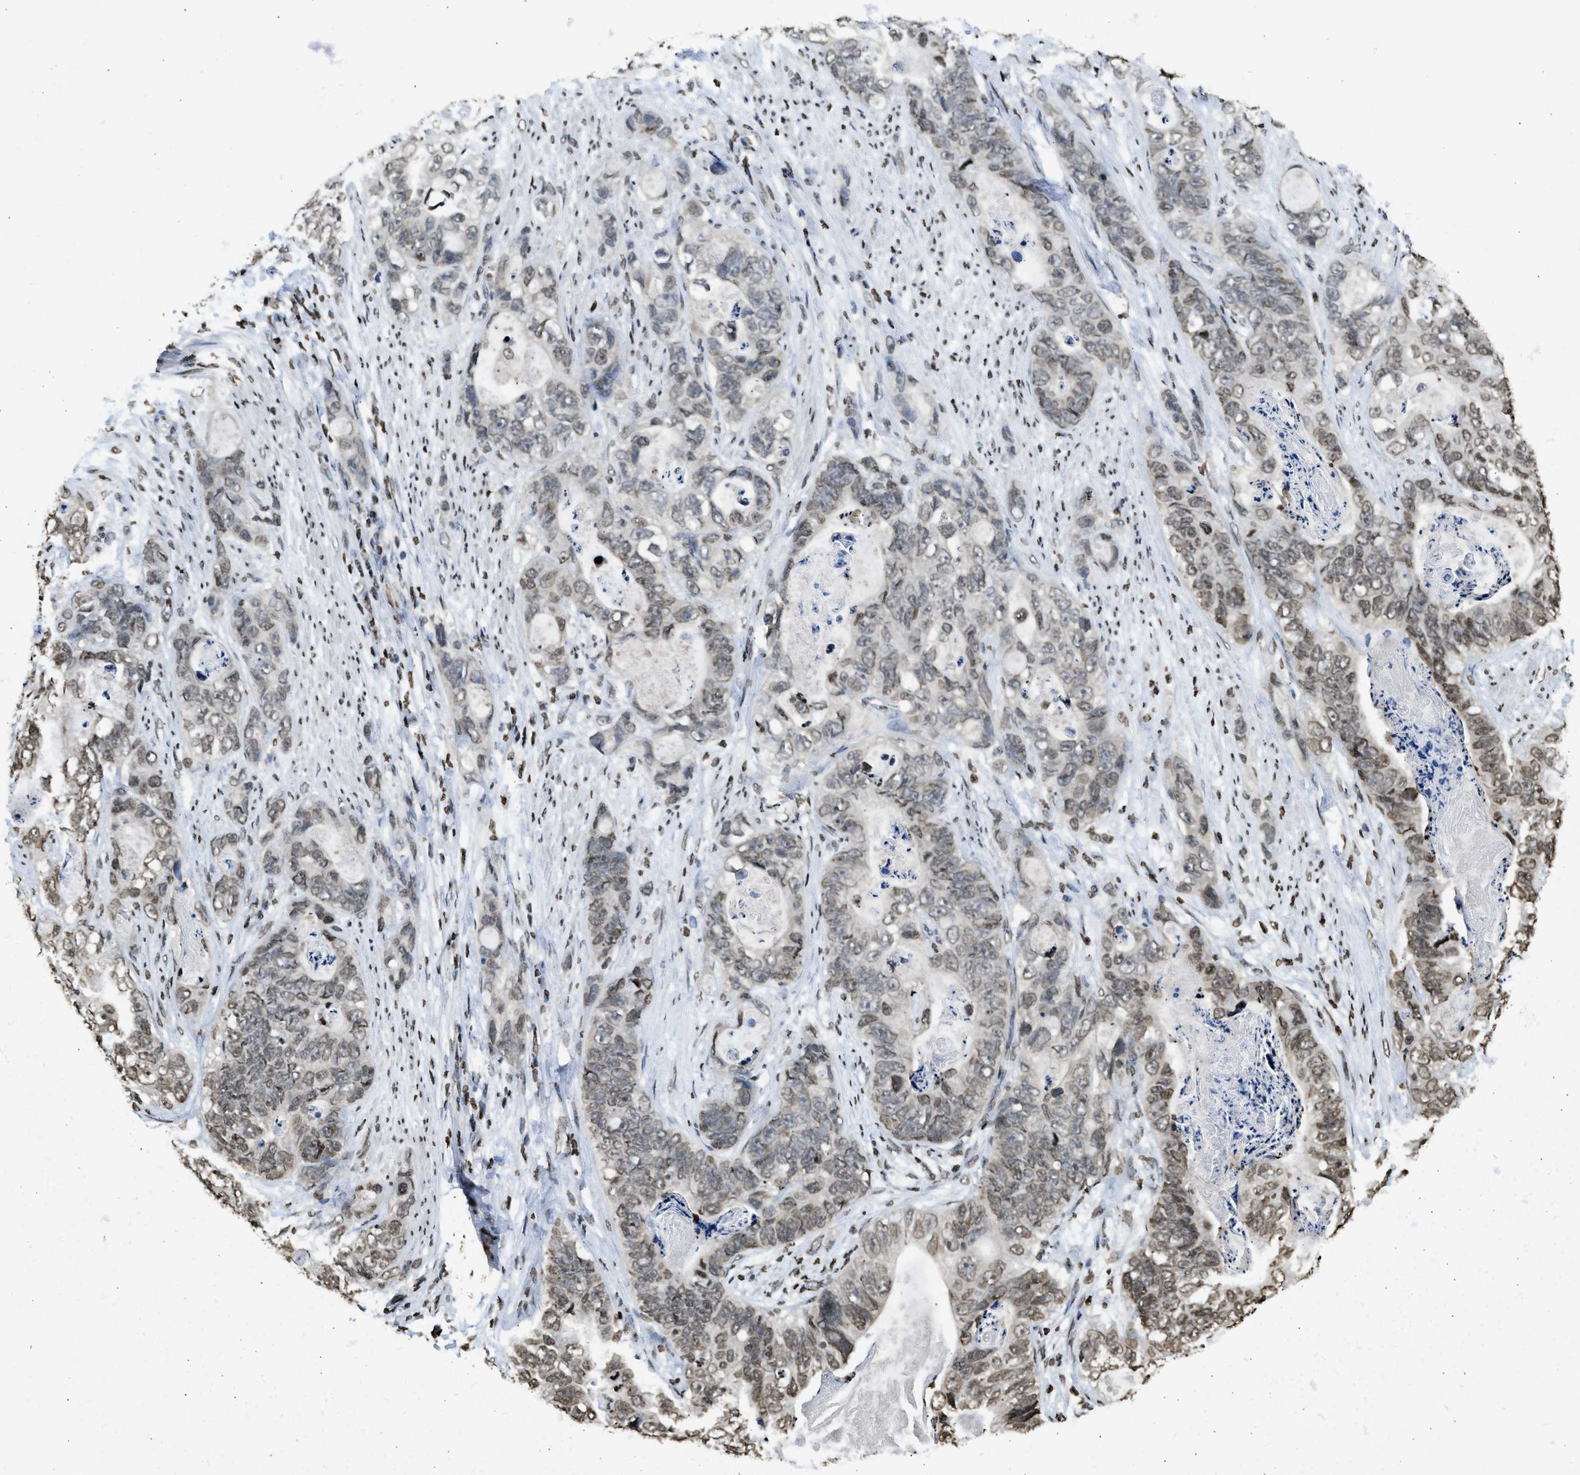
{"staining": {"intensity": "weak", "quantity": ">75%", "location": "nuclear"}, "tissue": "stomach cancer", "cell_type": "Tumor cells", "image_type": "cancer", "snomed": [{"axis": "morphology", "description": "Adenocarcinoma, NOS"}, {"axis": "topography", "description": "Stomach"}], "caption": "The histopathology image reveals immunohistochemical staining of stomach adenocarcinoma. There is weak nuclear staining is present in approximately >75% of tumor cells.", "gene": "RRAGC", "patient": {"sex": "female", "age": 89}}